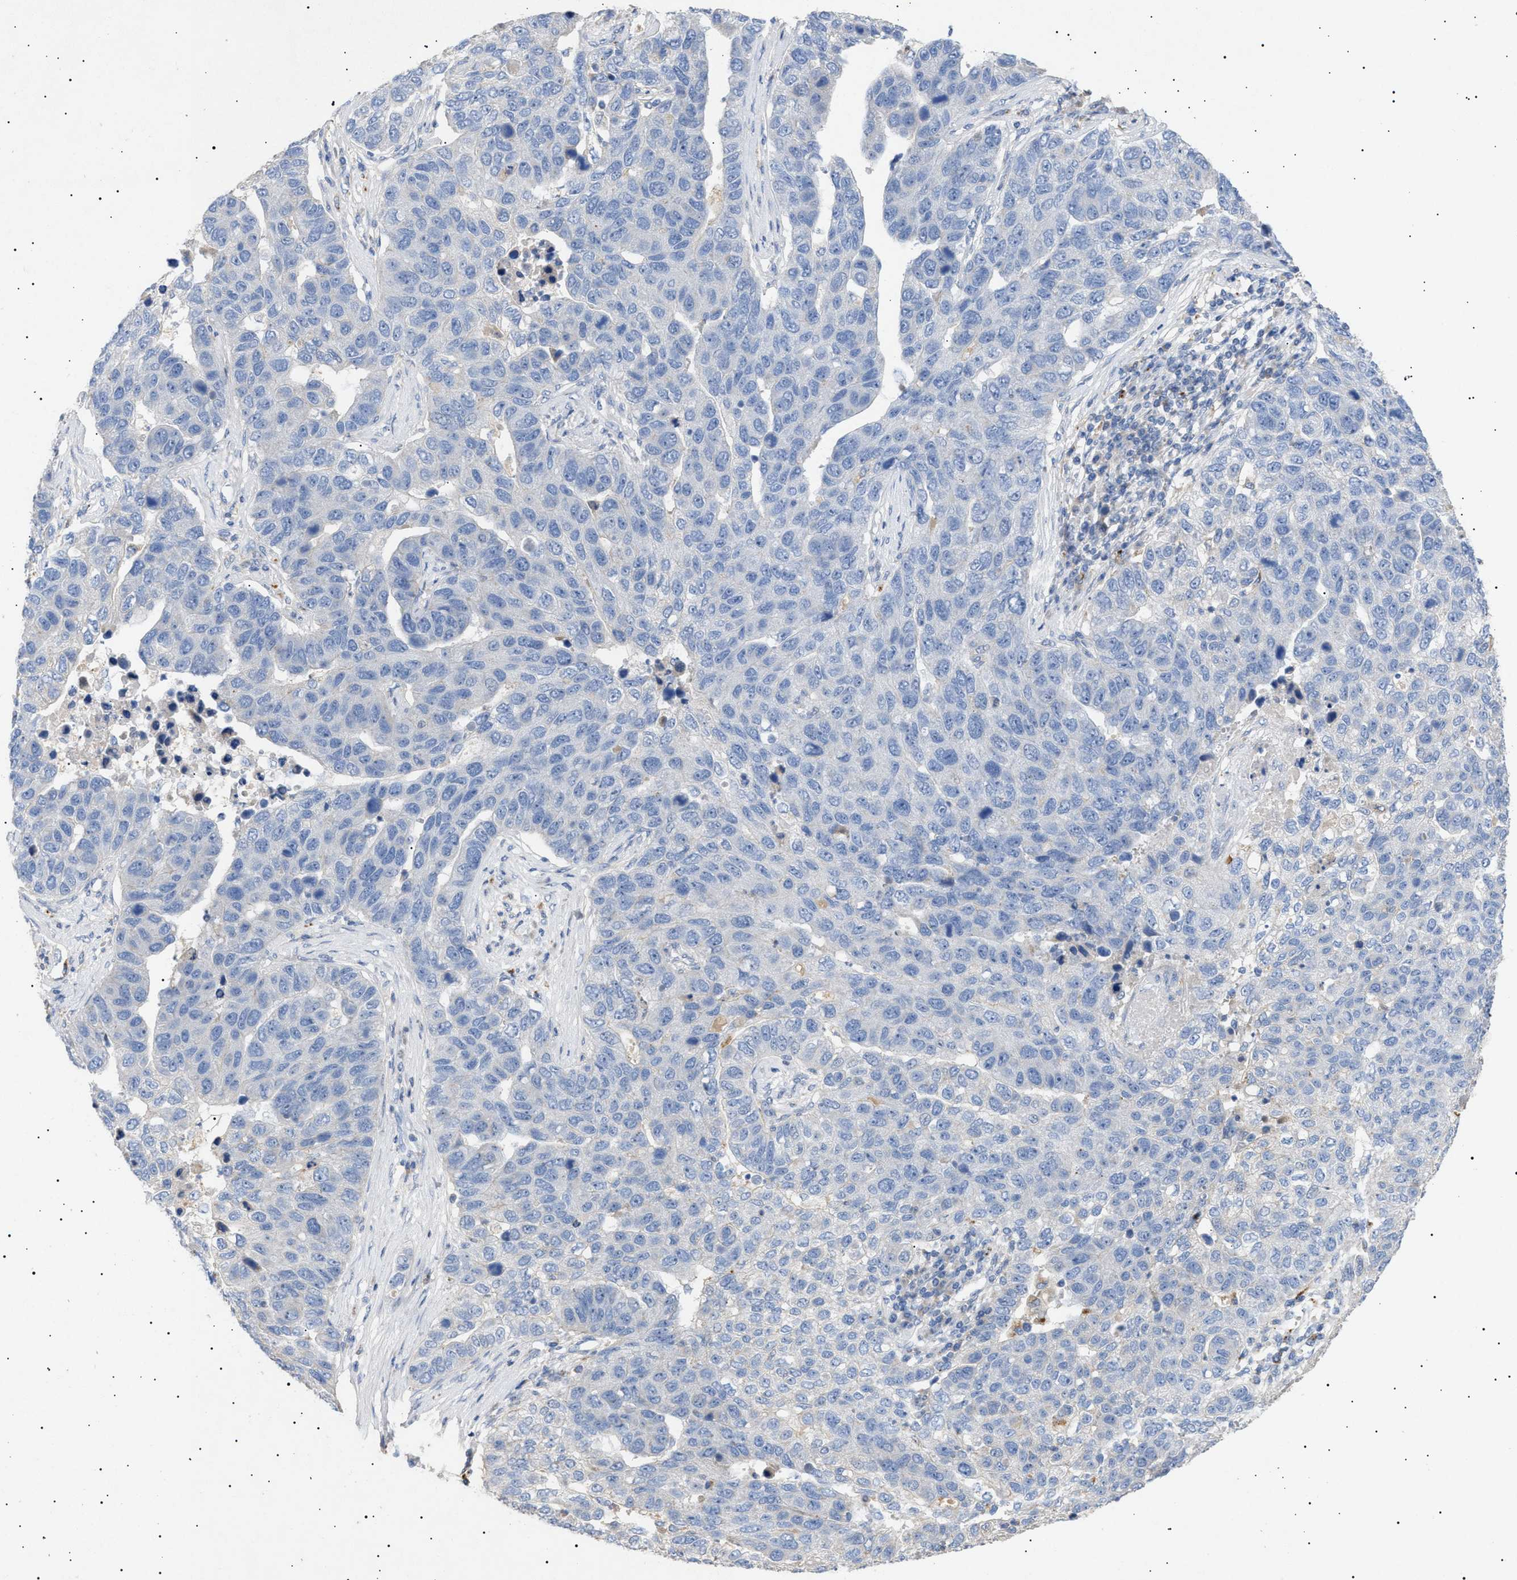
{"staining": {"intensity": "negative", "quantity": "none", "location": "none"}, "tissue": "pancreatic cancer", "cell_type": "Tumor cells", "image_type": "cancer", "snomed": [{"axis": "morphology", "description": "Adenocarcinoma, NOS"}, {"axis": "topography", "description": "Pancreas"}], "caption": "Immunohistochemistry (IHC) of pancreatic adenocarcinoma exhibits no expression in tumor cells.", "gene": "SIRT5", "patient": {"sex": "female", "age": 61}}